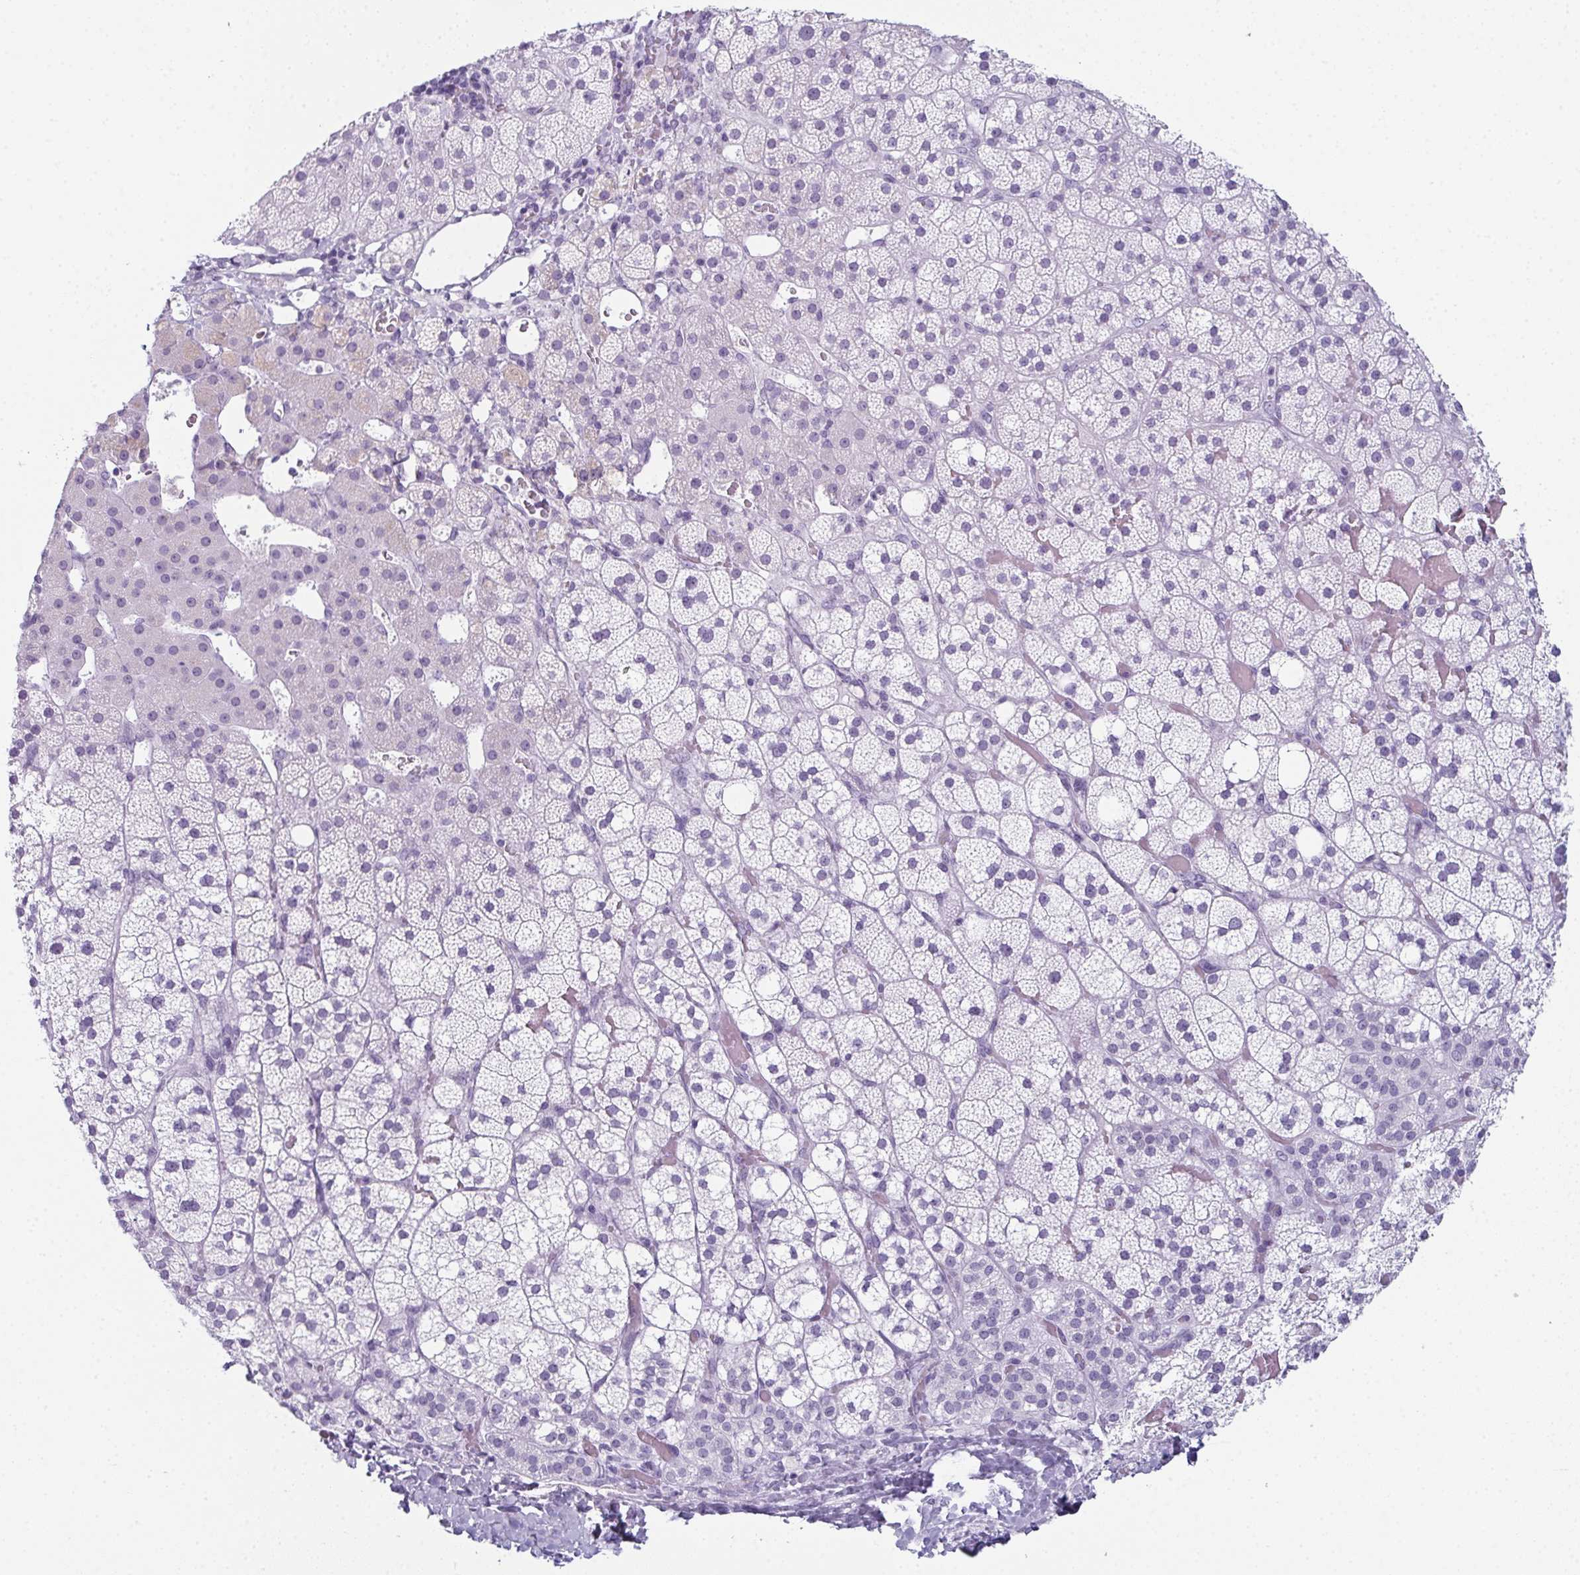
{"staining": {"intensity": "negative", "quantity": "none", "location": "none"}, "tissue": "adrenal gland", "cell_type": "Glandular cells", "image_type": "normal", "snomed": [{"axis": "morphology", "description": "Normal tissue, NOS"}, {"axis": "topography", "description": "Adrenal gland"}], "caption": "This is an immunohistochemistry histopathology image of unremarkable human adrenal gland. There is no staining in glandular cells.", "gene": "ENKUR", "patient": {"sex": "male", "age": 53}}